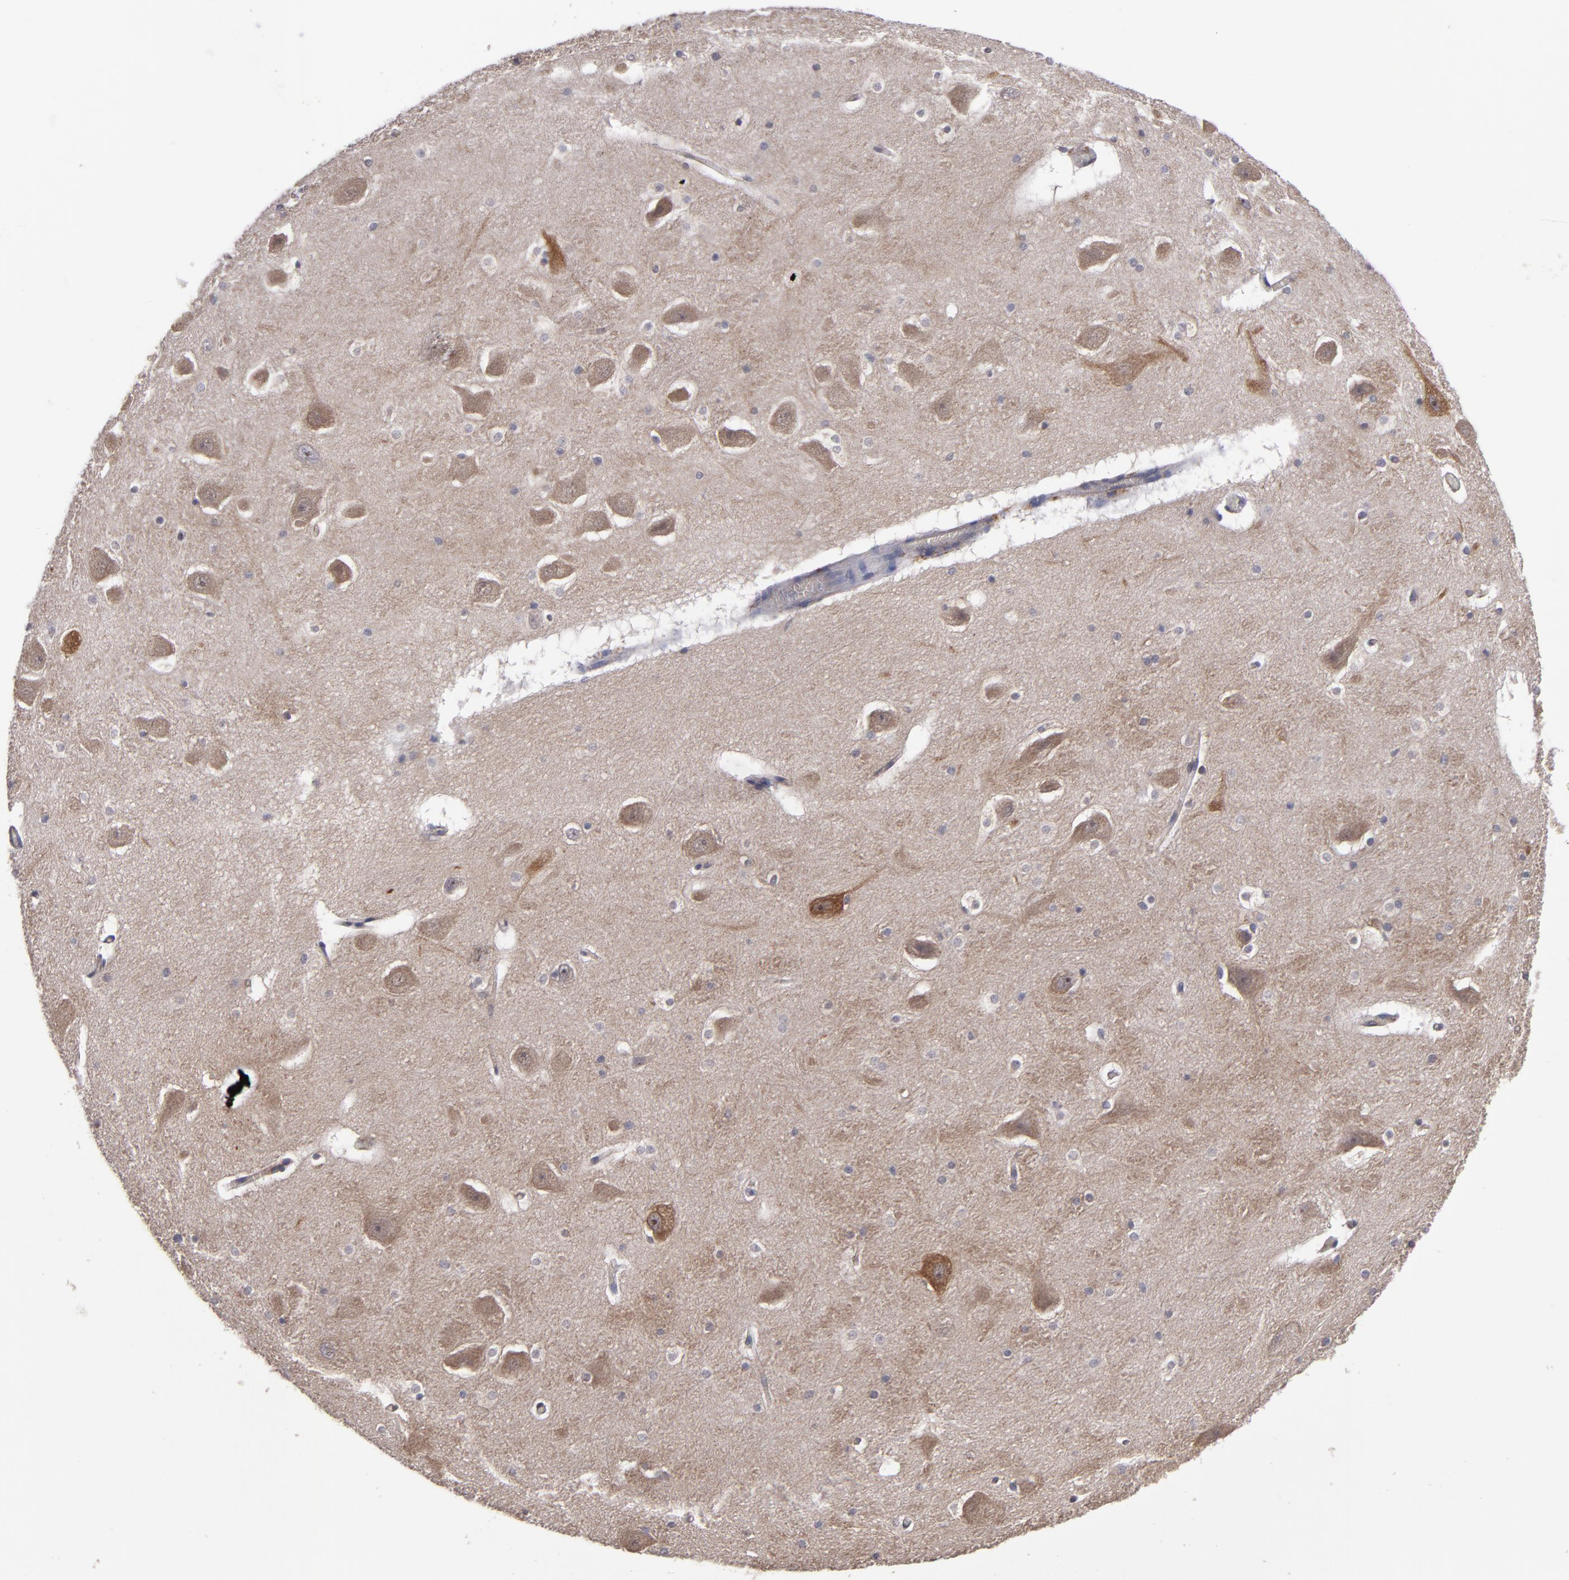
{"staining": {"intensity": "negative", "quantity": "none", "location": "none"}, "tissue": "hippocampus", "cell_type": "Glial cells", "image_type": "normal", "snomed": [{"axis": "morphology", "description": "Normal tissue, NOS"}, {"axis": "topography", "description": "Hippocampus"}], "caption": "Immunohistochemical staining of normal hippocampus demonstrates no significant positivity in glial cells. (Brightfield microscopy of DAB immunohistochemistry at high magnification).", "gene": "CTSO", "patient": {"sex": "male", "age": 45}}